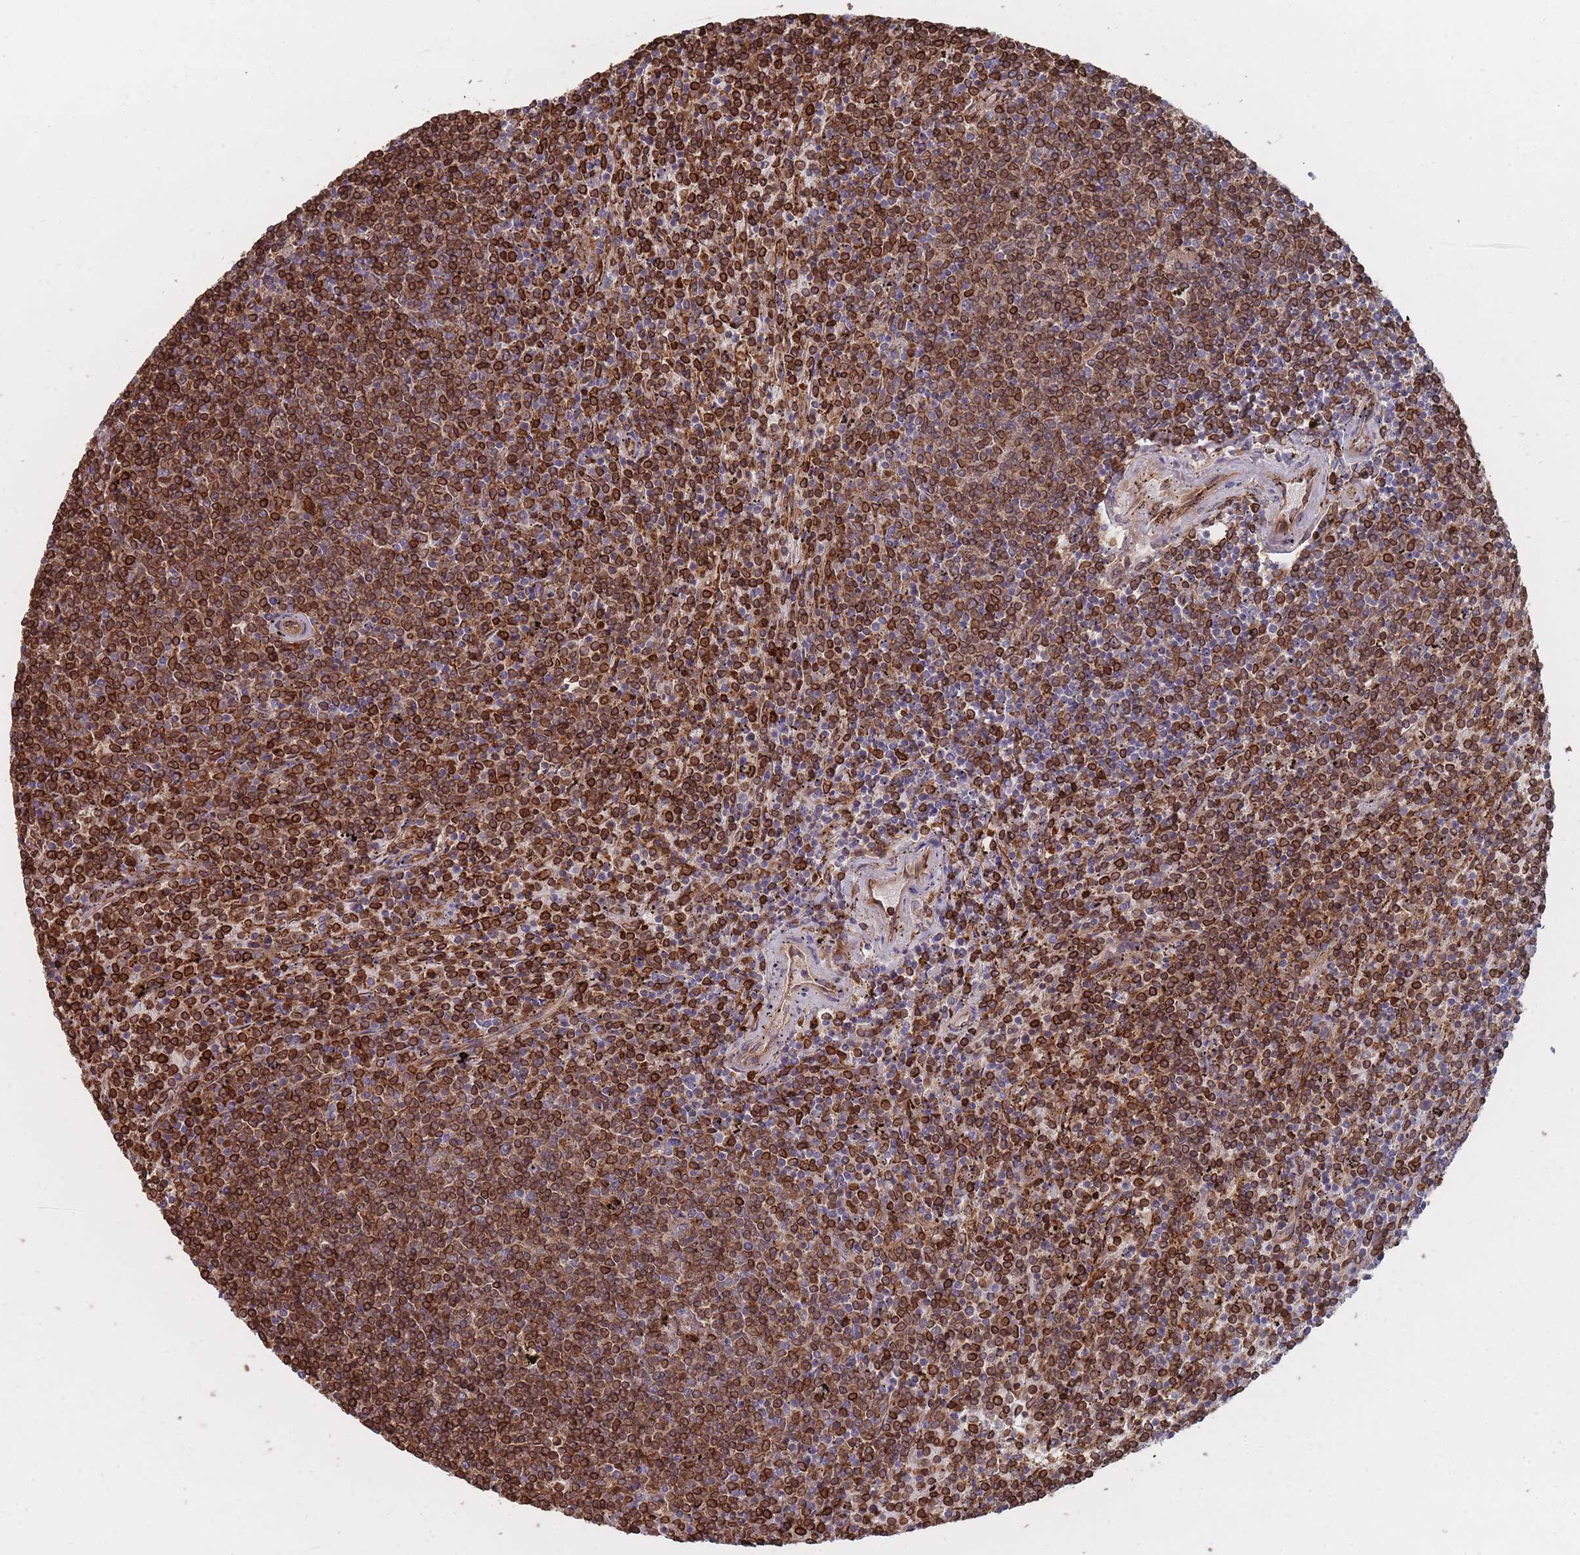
{"staining": {"intensity": "strong", "quantity": ">75%", "location": "cytoplasmic/membranous"}, "tissue": "lymphoma", "cell_type": "Tumor cells", "image_type": "cancer", "snomed": [{"axis": "morphology", "description": "Malignant lymphoma, non-Hodgkin's type, Low grade"}, {"axis": "topography", "description": "Spleen"}], "caption": "Lymphoma stained with a protein marker demonstrates strong staining in tumor cells.", "gene": "THSD7B", "patient": {"sex": "female", "age": 50}}